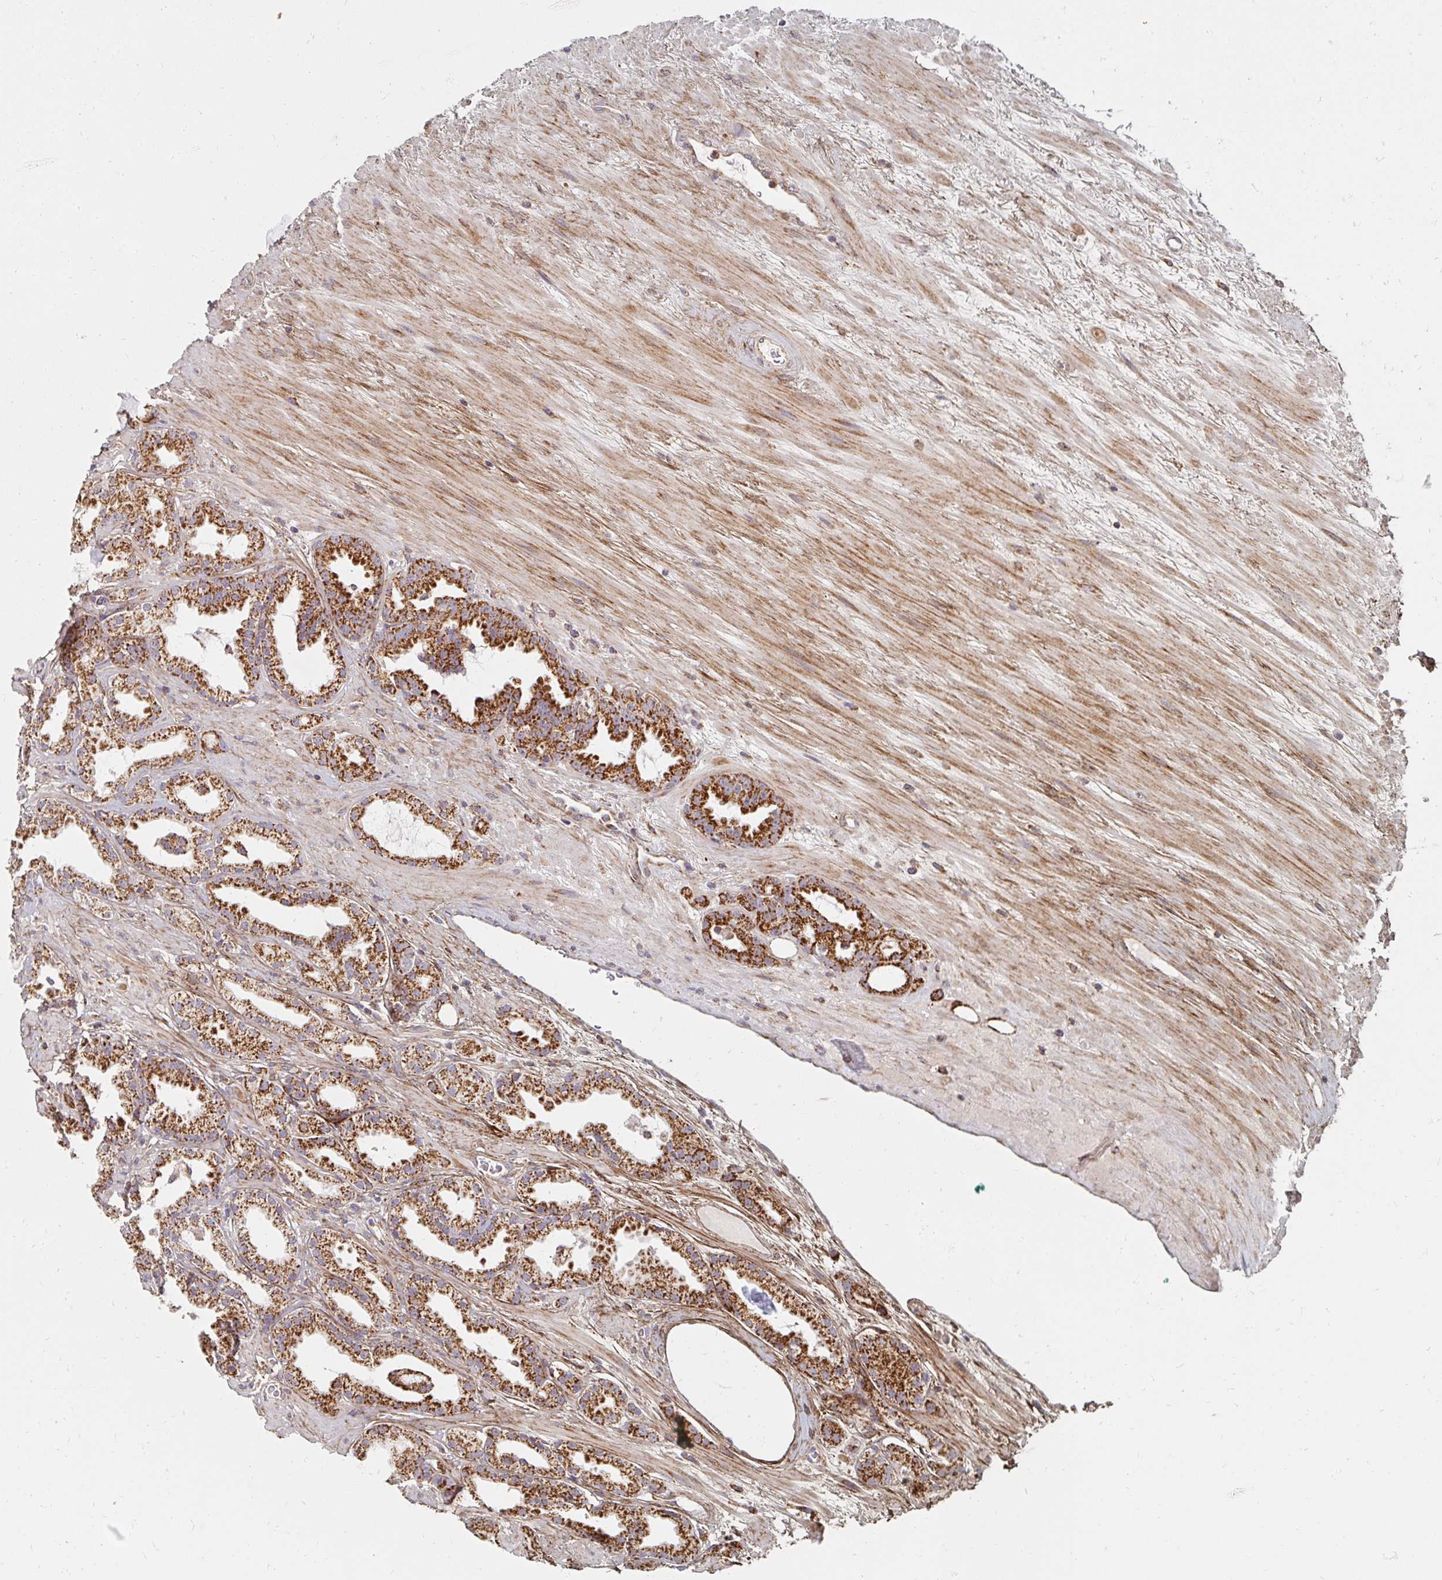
{"staining": {"intensity": "strong", "quantity": ">75%", "location": "cytoplasmic/membranous"}, "tissue": "prostate cancer", "cell_type": "Tumor cells", "image_type": "cancer", "snomed": [{"axis": "morphology", "description": "Adenocarcinoma, Low grade"}, {"axis": "topography", "description": "Prostate"}], "caption": "Tumor cells show strong cytoplasmic/membranous expression in approximately >75% of cells in prostate adenocarcinoma (low-grade). Ihc stains the protein in brown and the nuclei are stained blue.", "gene": "MAVS", "patient": {"sex": "male", "age": 61}}